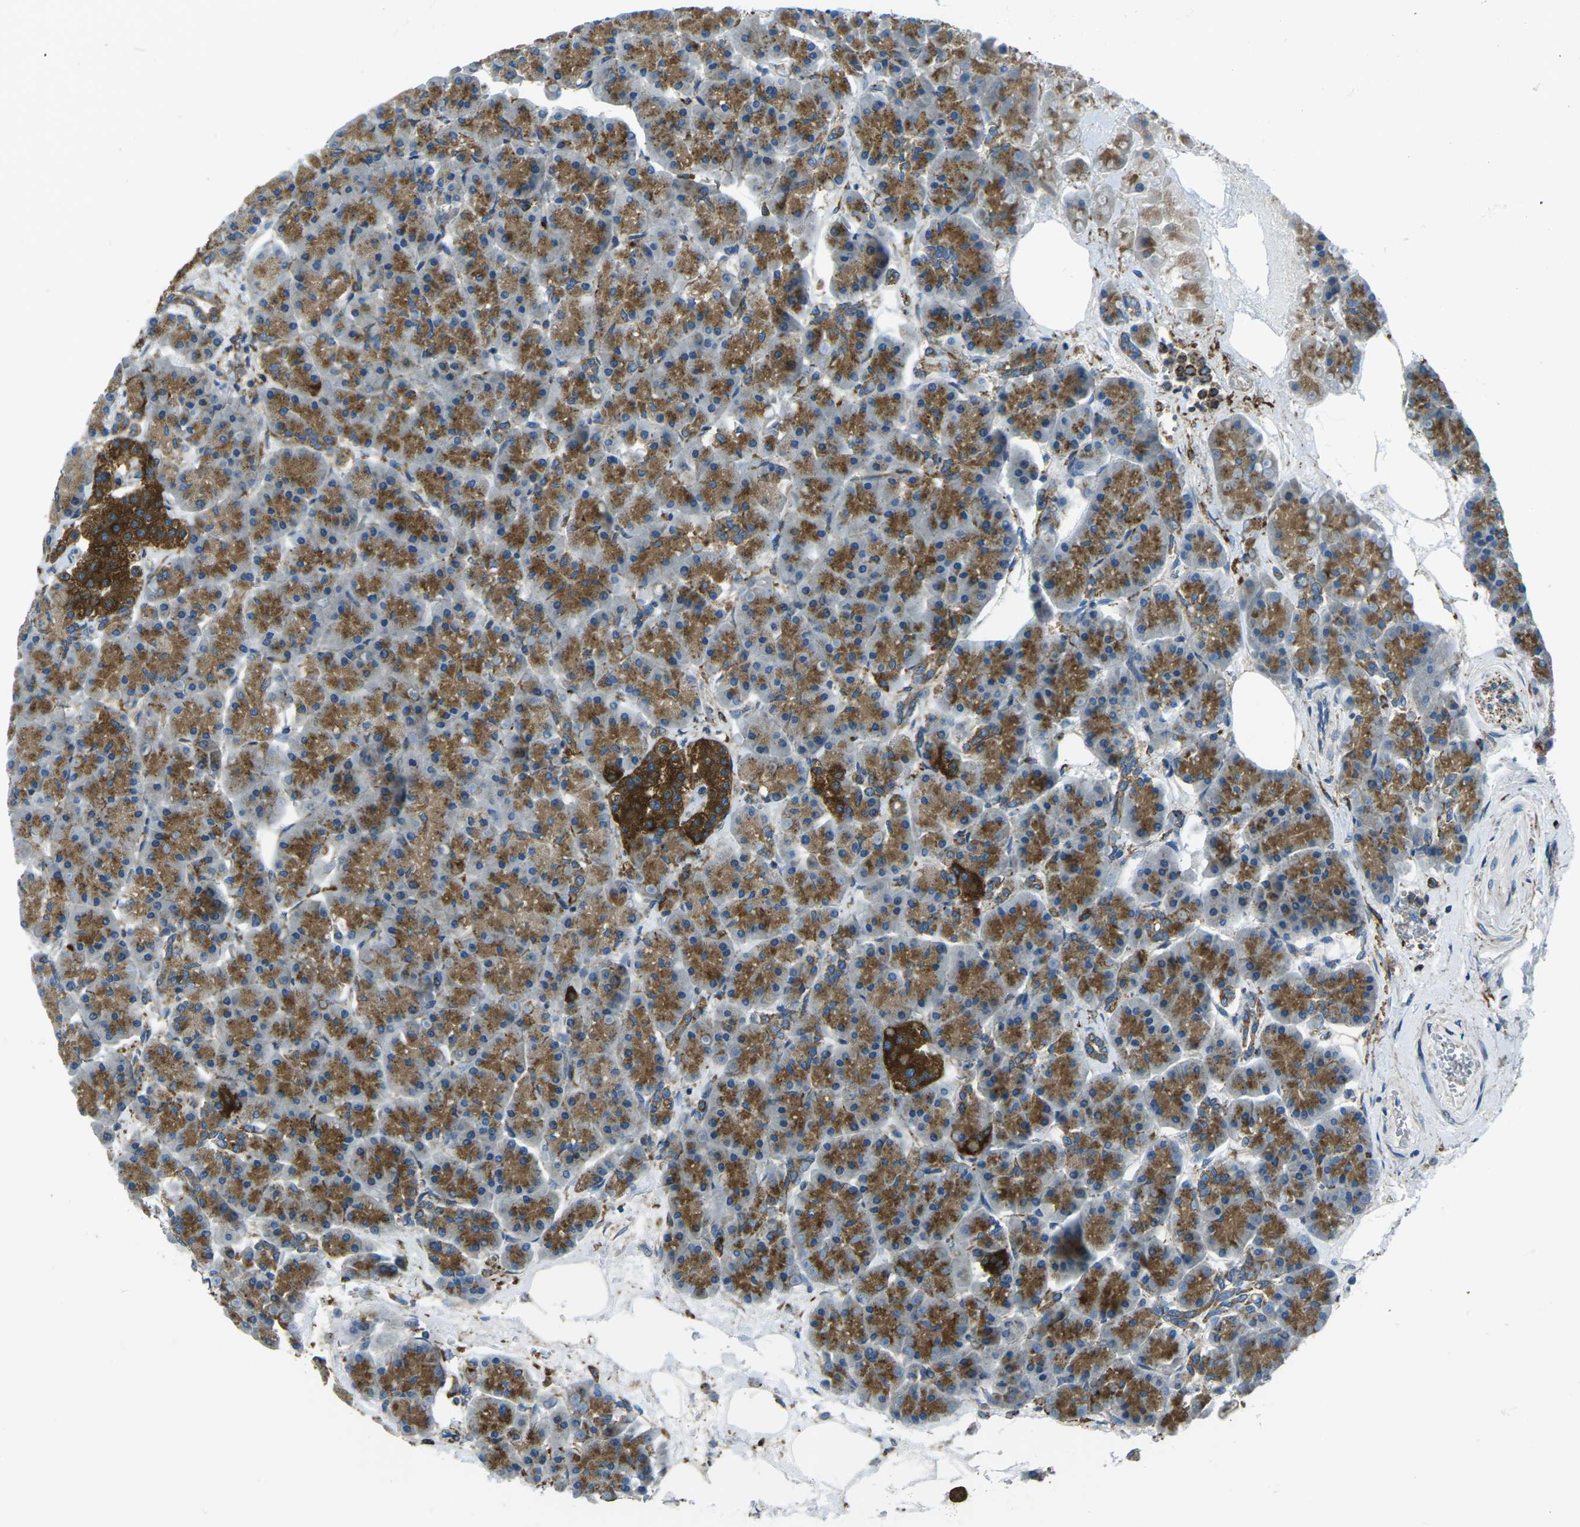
{"staining": {"intensity": "moderate", "quantity": ">75%", "location": "cytoplasmic/membranous"}, "tissue": "pancreas", "cell_type": "Exocrine glandular cells", "image_type": "normal", "snomed": [{"axis": "morphology", "description": "Normal tissue, NOS"}, {"axis": "topography", "description": "Pancreas"}], "caption": "Immunohistochemical staining of unremarkable pancreas reveals >75% levels of moderate cytoplasmic/membranous protein positivity in about >75% of exocrine glandular cells. (brown staining indicates protein expression, while blue staining denotes nuclei).", "gene": "CDK17", "patient": {"sex": "female", "age": 70}}